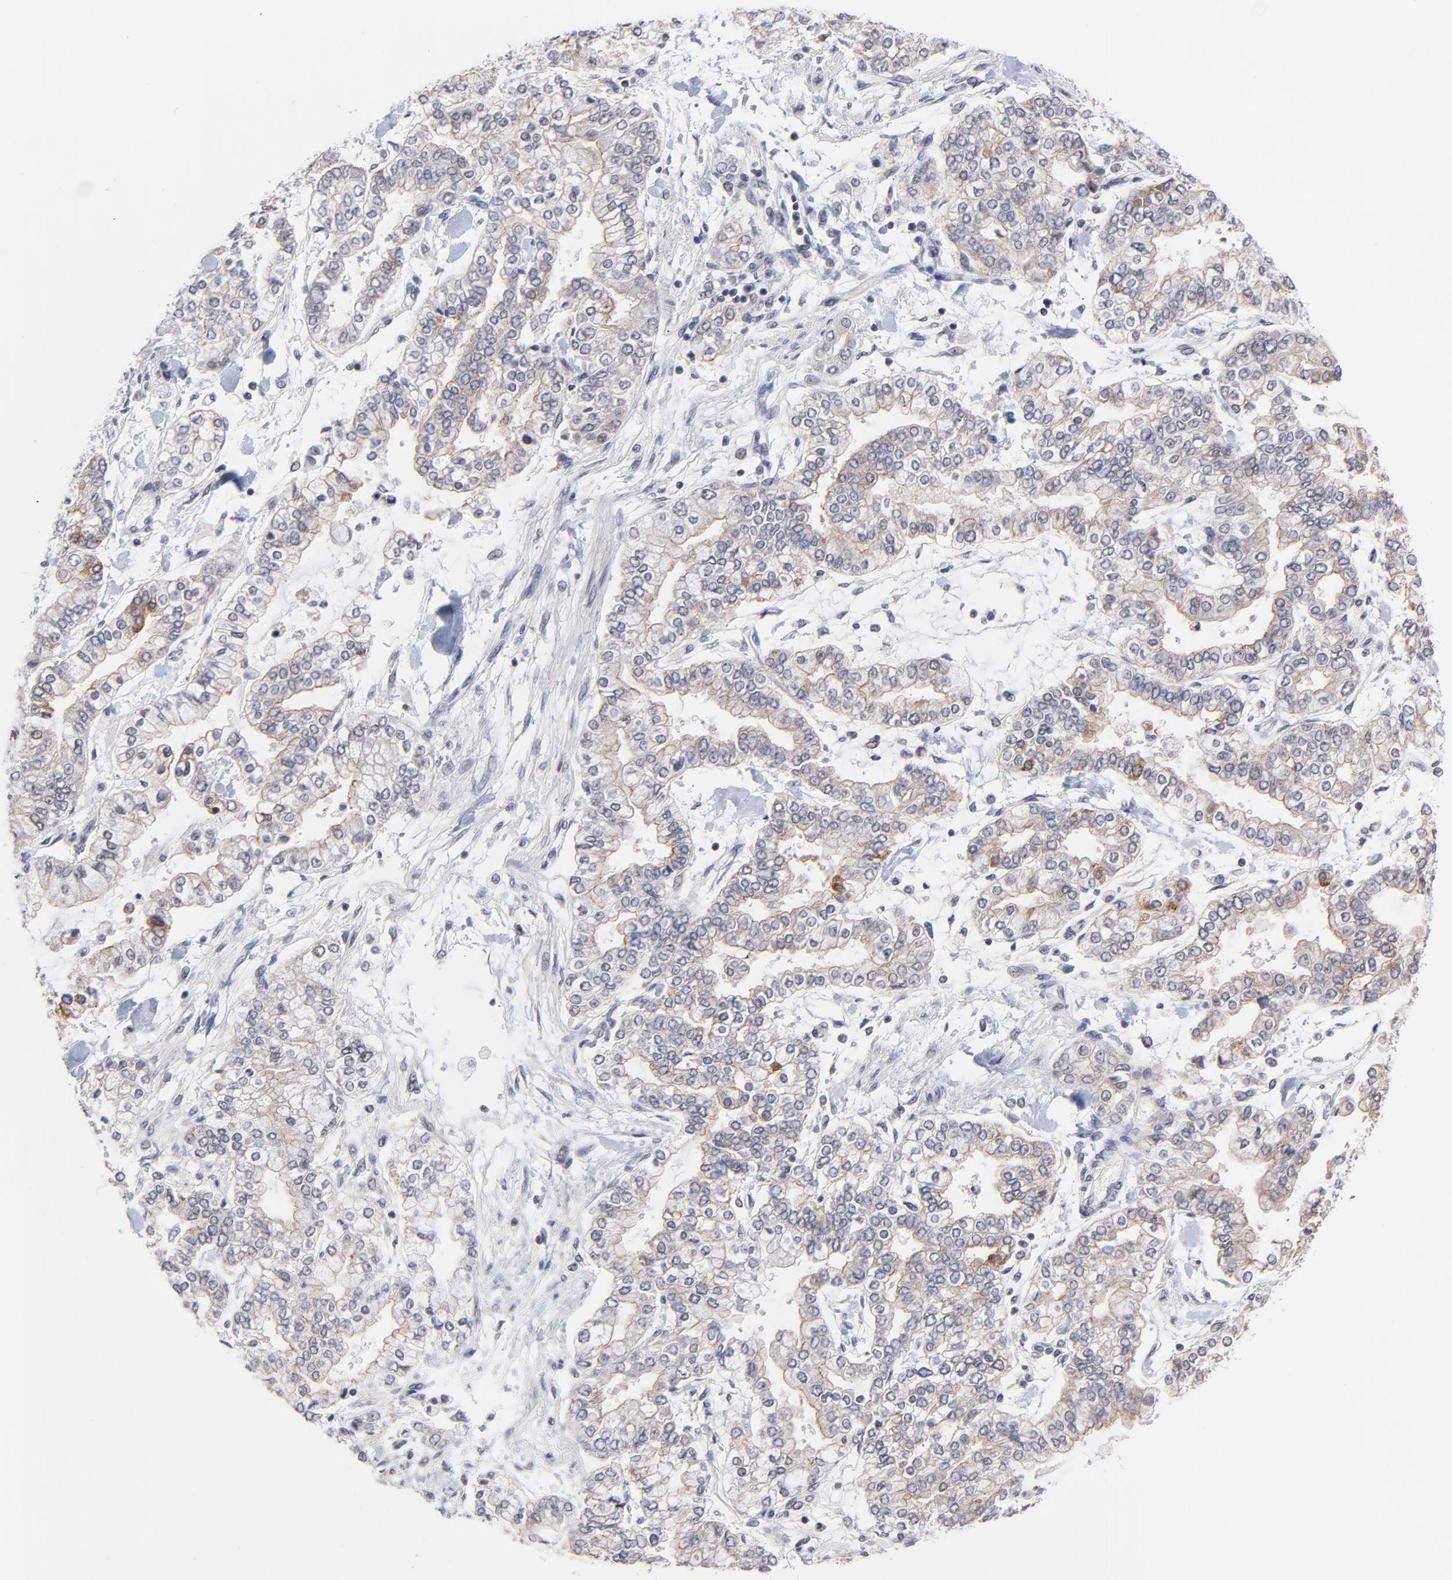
{"staining": {"intensity": "moderate", "quantity": "<25%", "location": "cytoplasmic/membranous"}, "tissue": "stomach cancer", "cell_type": "Tumor cells", "image_type": "cancer", "snomed": [{"axis": "morphology", "description": "Normal tissue, NOS"}, {"axis": "morphology", "description": "Adenocarcinoma, NOS"}, {"axis": "topography", "description": "Stomach, upper"}, {"axis": "topography", "description": "Stomach"}], "caption": "IHC of adenocarcinoma (stomach) demonstrates low levels of moderate cytoplasmic/membranous expression in about <25% of tumor cells.", "gene": "FBXO8", "patient": {"sex": "male", "age": 76}}